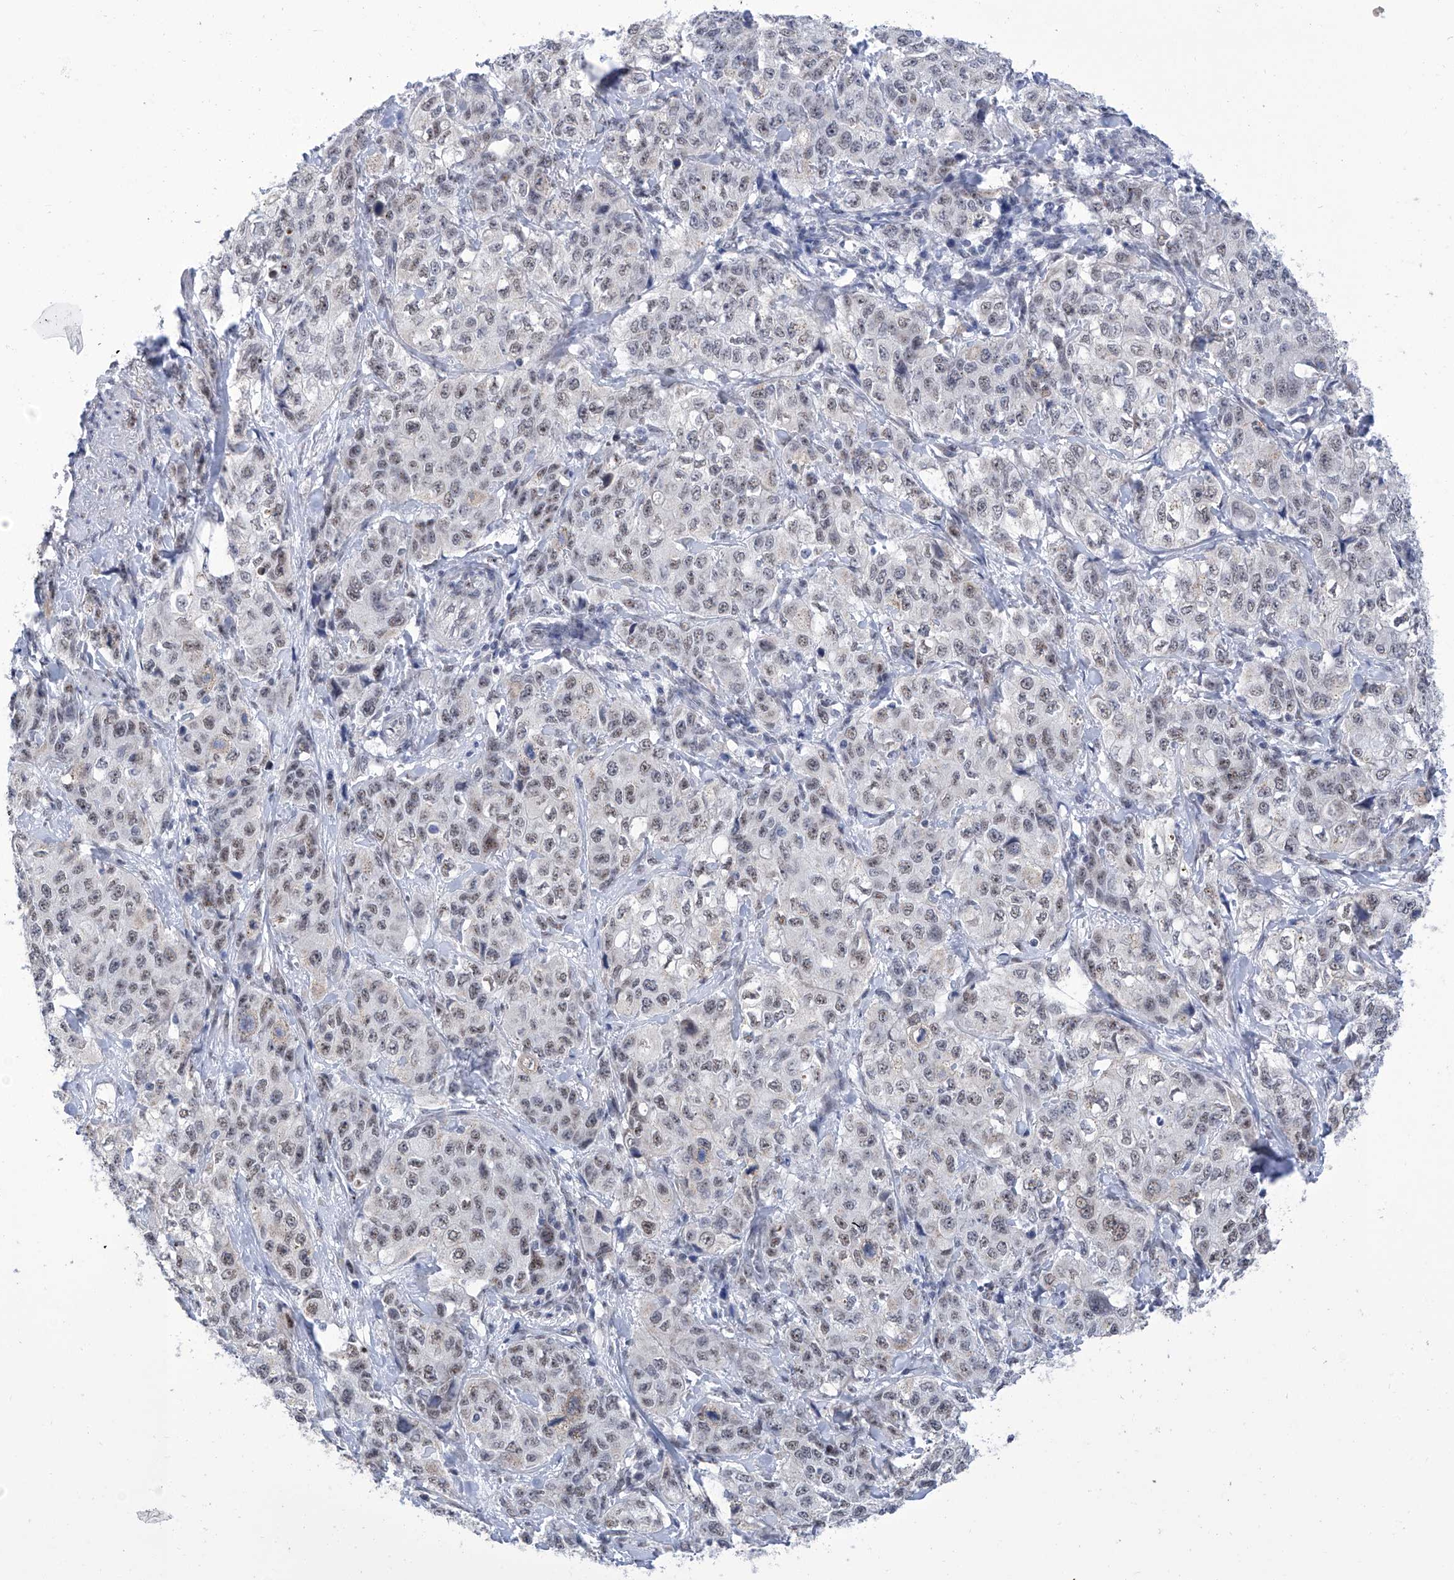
{"staining": {"intensity": "weak", "quantity": ">75%", "location": "nuclear"}, "tissue": "stomach cancer", "cell_type": "Tumor cells", "image_type": "cancer", "snomed": [{"axis": "morphology", "description": "Adenocarcinoma, NOS"}, {"axis": "topography", "description": "Stomach"}], "caption": "Immunohistochemistry (IHC) micrograph of adenocarcinoma (stomach) stained for a protein (brown), which exhibits low levels of weak nuclear expression in approximately >75% of tumor cells.", "gene": "SART1", "patient": {"sex": "male", "age": 48}}